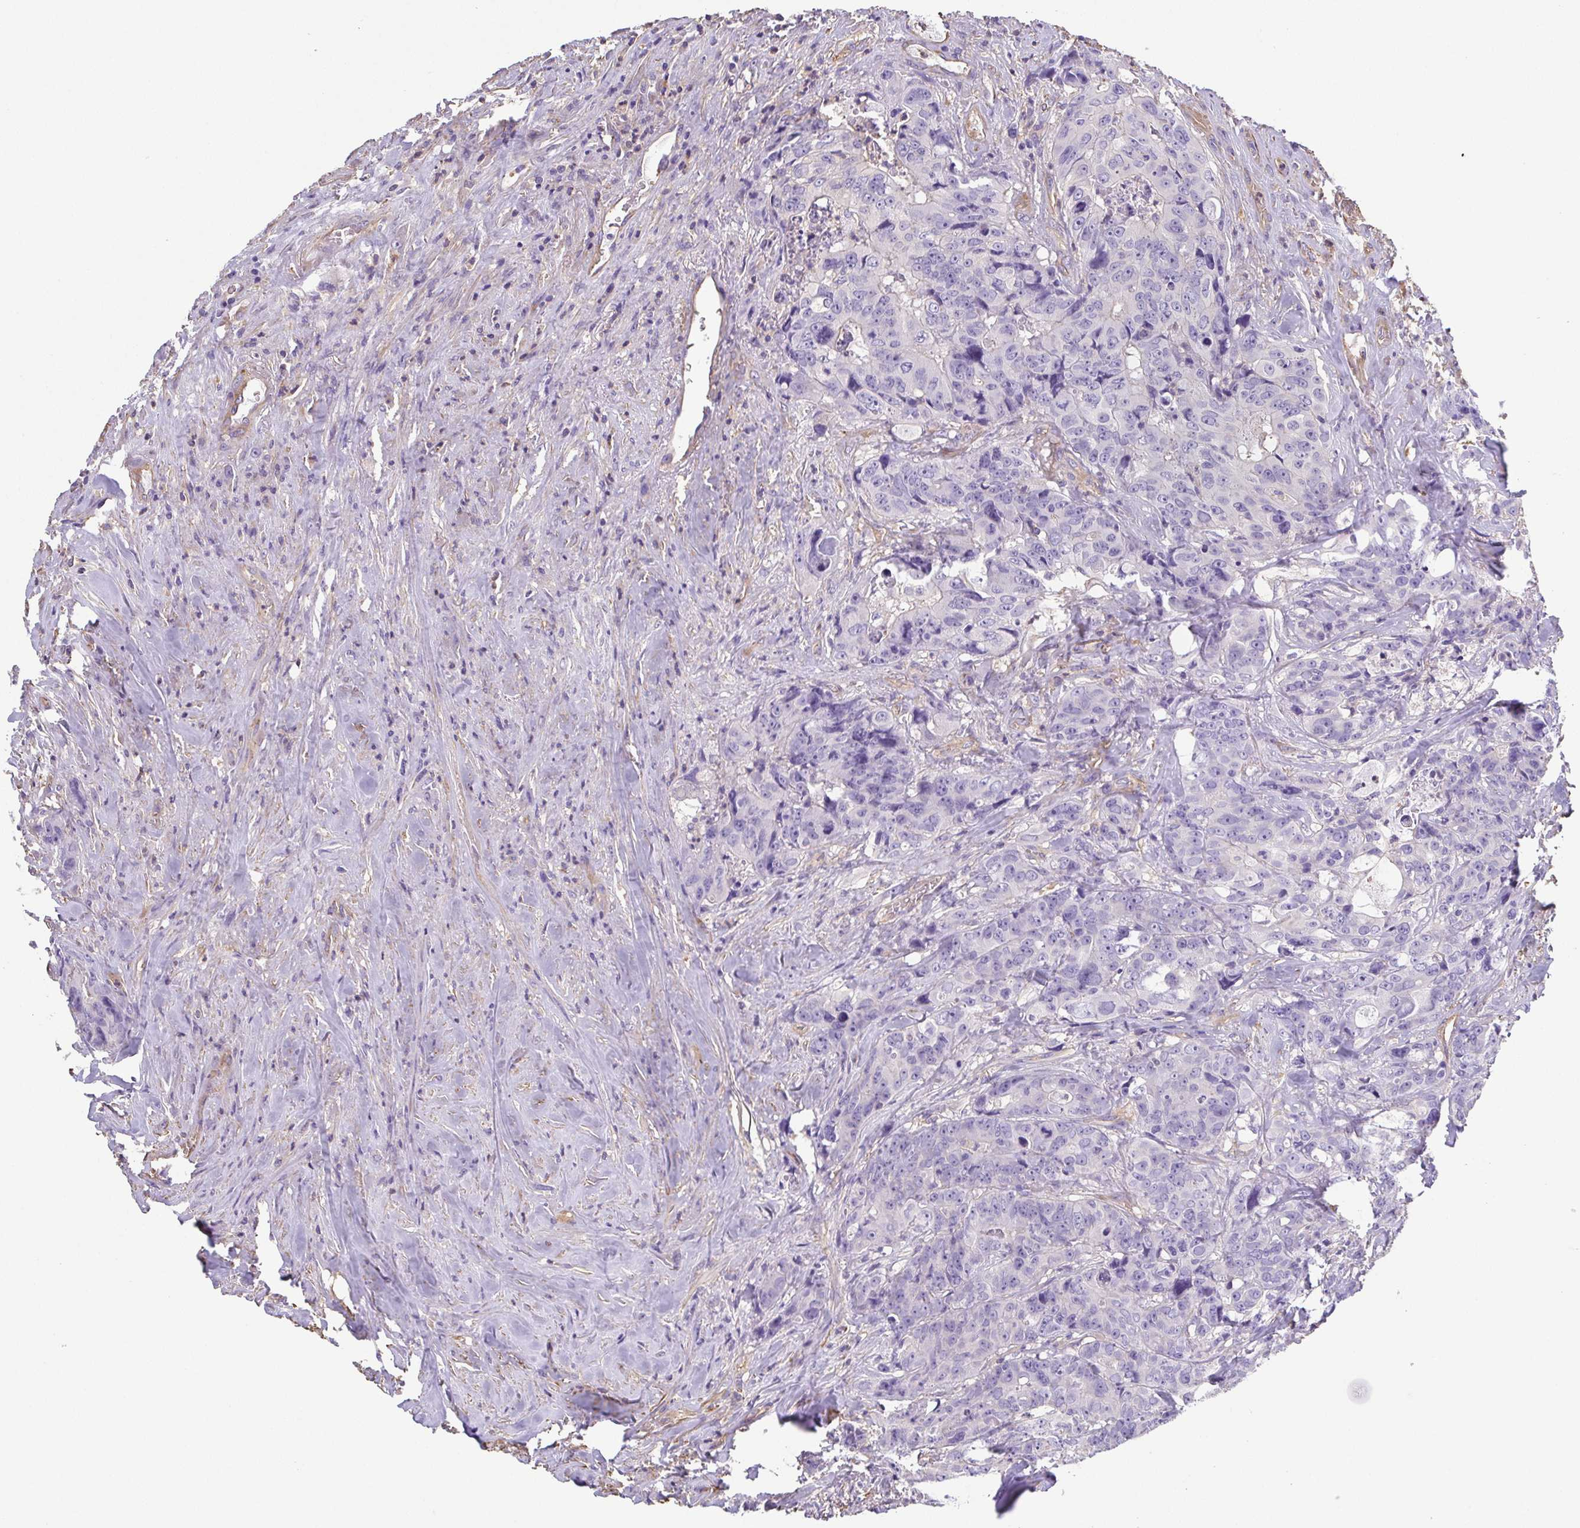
{"staining": {"intensity": "negative", "quantity": "none", "location": "none"}, "tissue": "colorectal cancer", "cell_type": "Tumor cells", "image_type": "cancer", "snomed": [{"axis": "morphology", "description": "Adenocarcinoma, NOS"}, {"axis": "topography", "description": "Rectum"}], "caption": "High magnification brightfield microscopy of colorectal adenocarcinoma stained with DAB (3,3'-diaminobenzidine) (brown) and counterstained with hematoxylin (blue): tumor cells show no significant staining.", "gene": "MYL6", "patient": {"sex": "female", "age": 62}}